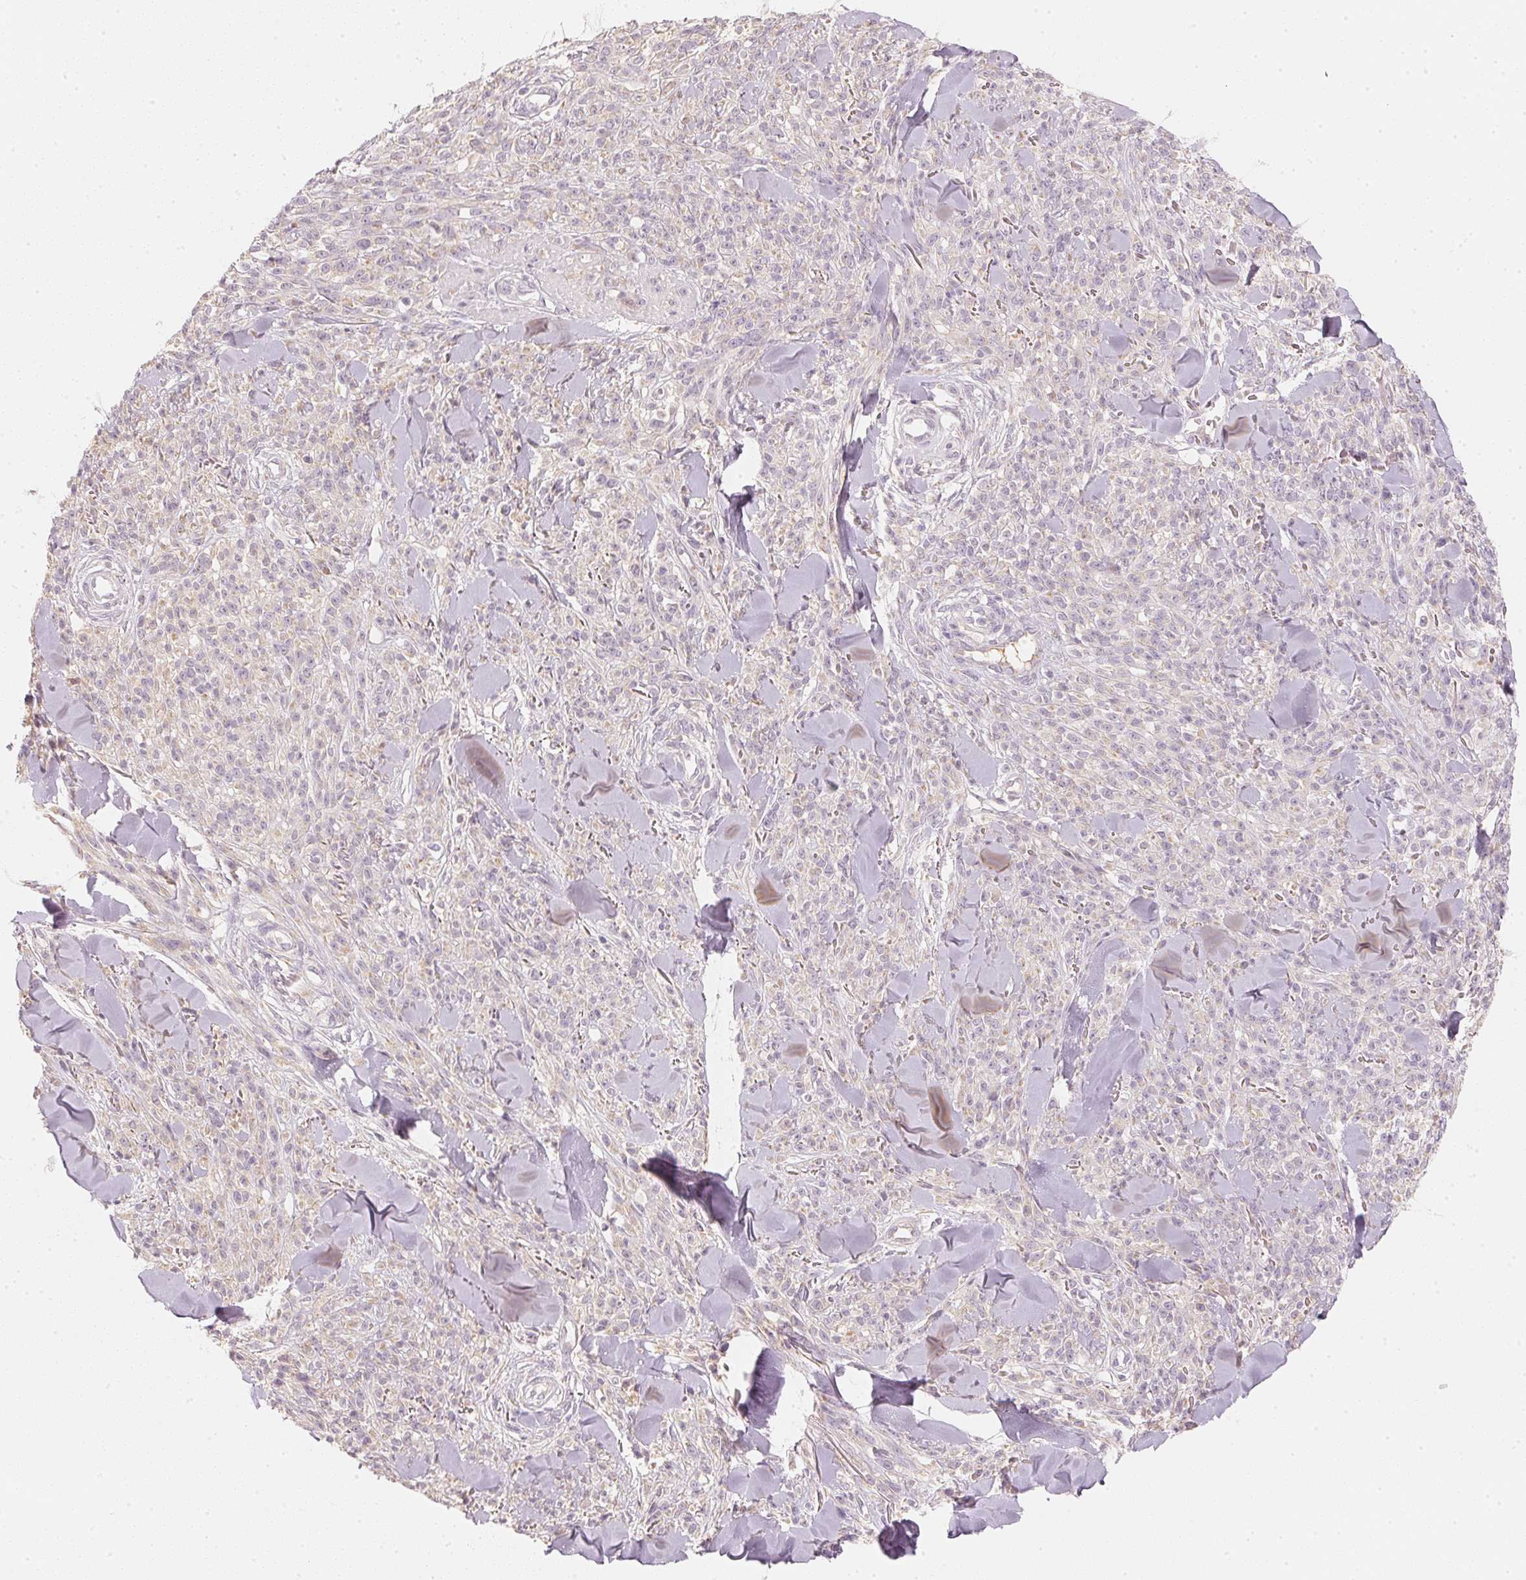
{"staining": {"intensity": "negative", "quantity": "none", "location": "none"}, "tissue": "melanoma", "cell_type": "Tumor cells", "image_type": "cancer", "snomed": [{"axis": "morphology", "description": "Malignant melanoma, NOS"}, {"axis": "topography", "description": "Skin"}, {"axis": "topography", "description": "Skin of trunk"}], "caption": "Tumor cells are negative for brown protein staining in malignant melanoma.", "gene": "RMDN2", "patient": {"sex": "male", "age": 74}}